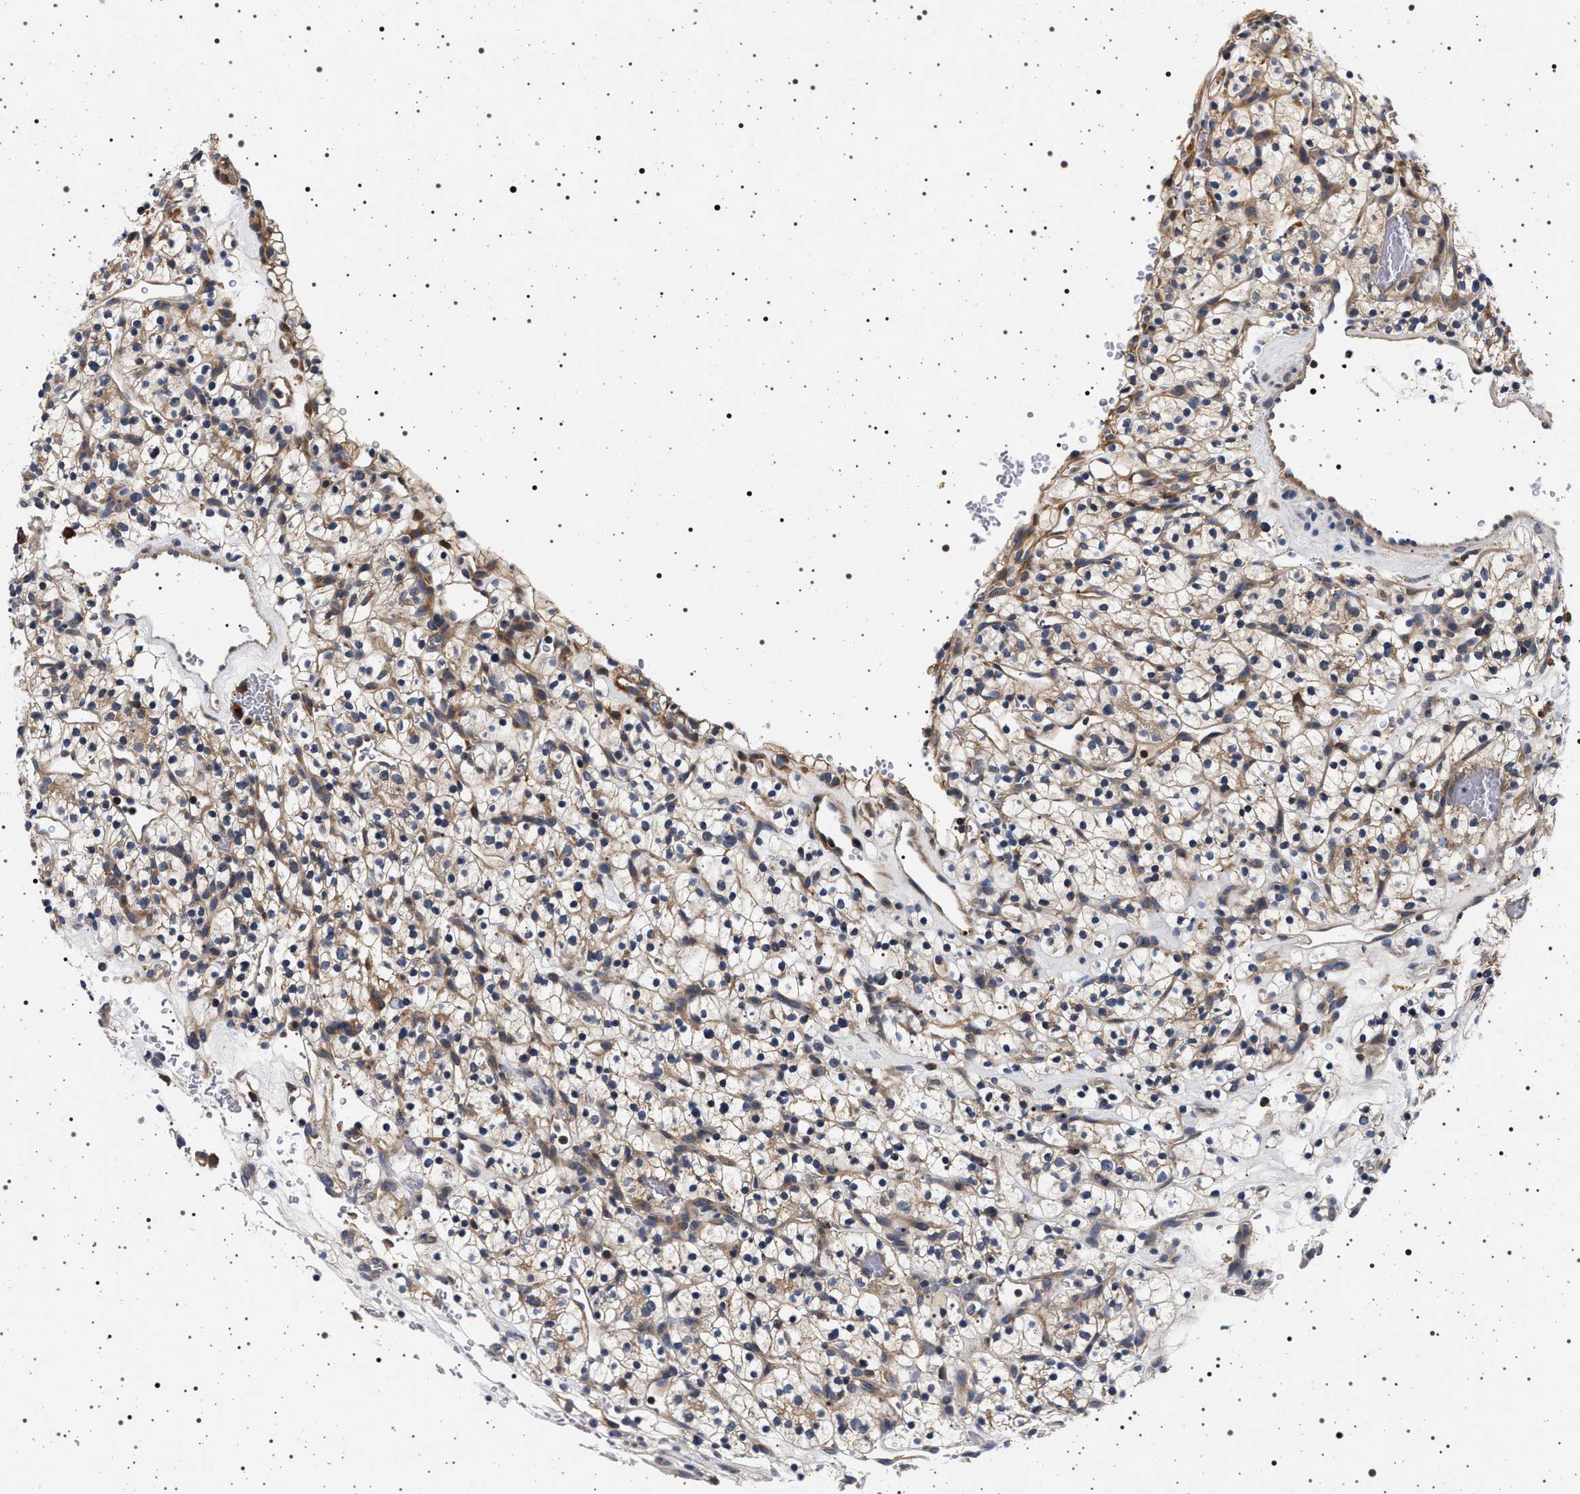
{"staining": {"intensity": "weak", "quantity": ">75%", "location": "cytoplasmic/membranous"}, "tissue": "renal cancer", "cell_type": "Tumor cells", "image_type": "cancer", "snomed": [{"axis": "morphology", "description": "Adenocarcinoma, NOS"}, {"axis": "topography", "description": "Kidney"}], "caption": "Tumor cells reveal weak cytoplasmic/membranous expression in approximately >75% of cells in adenocarcinoma (renal).", "gene": "DCBLD2", "patient": {"sex": "female", "age": 57}}